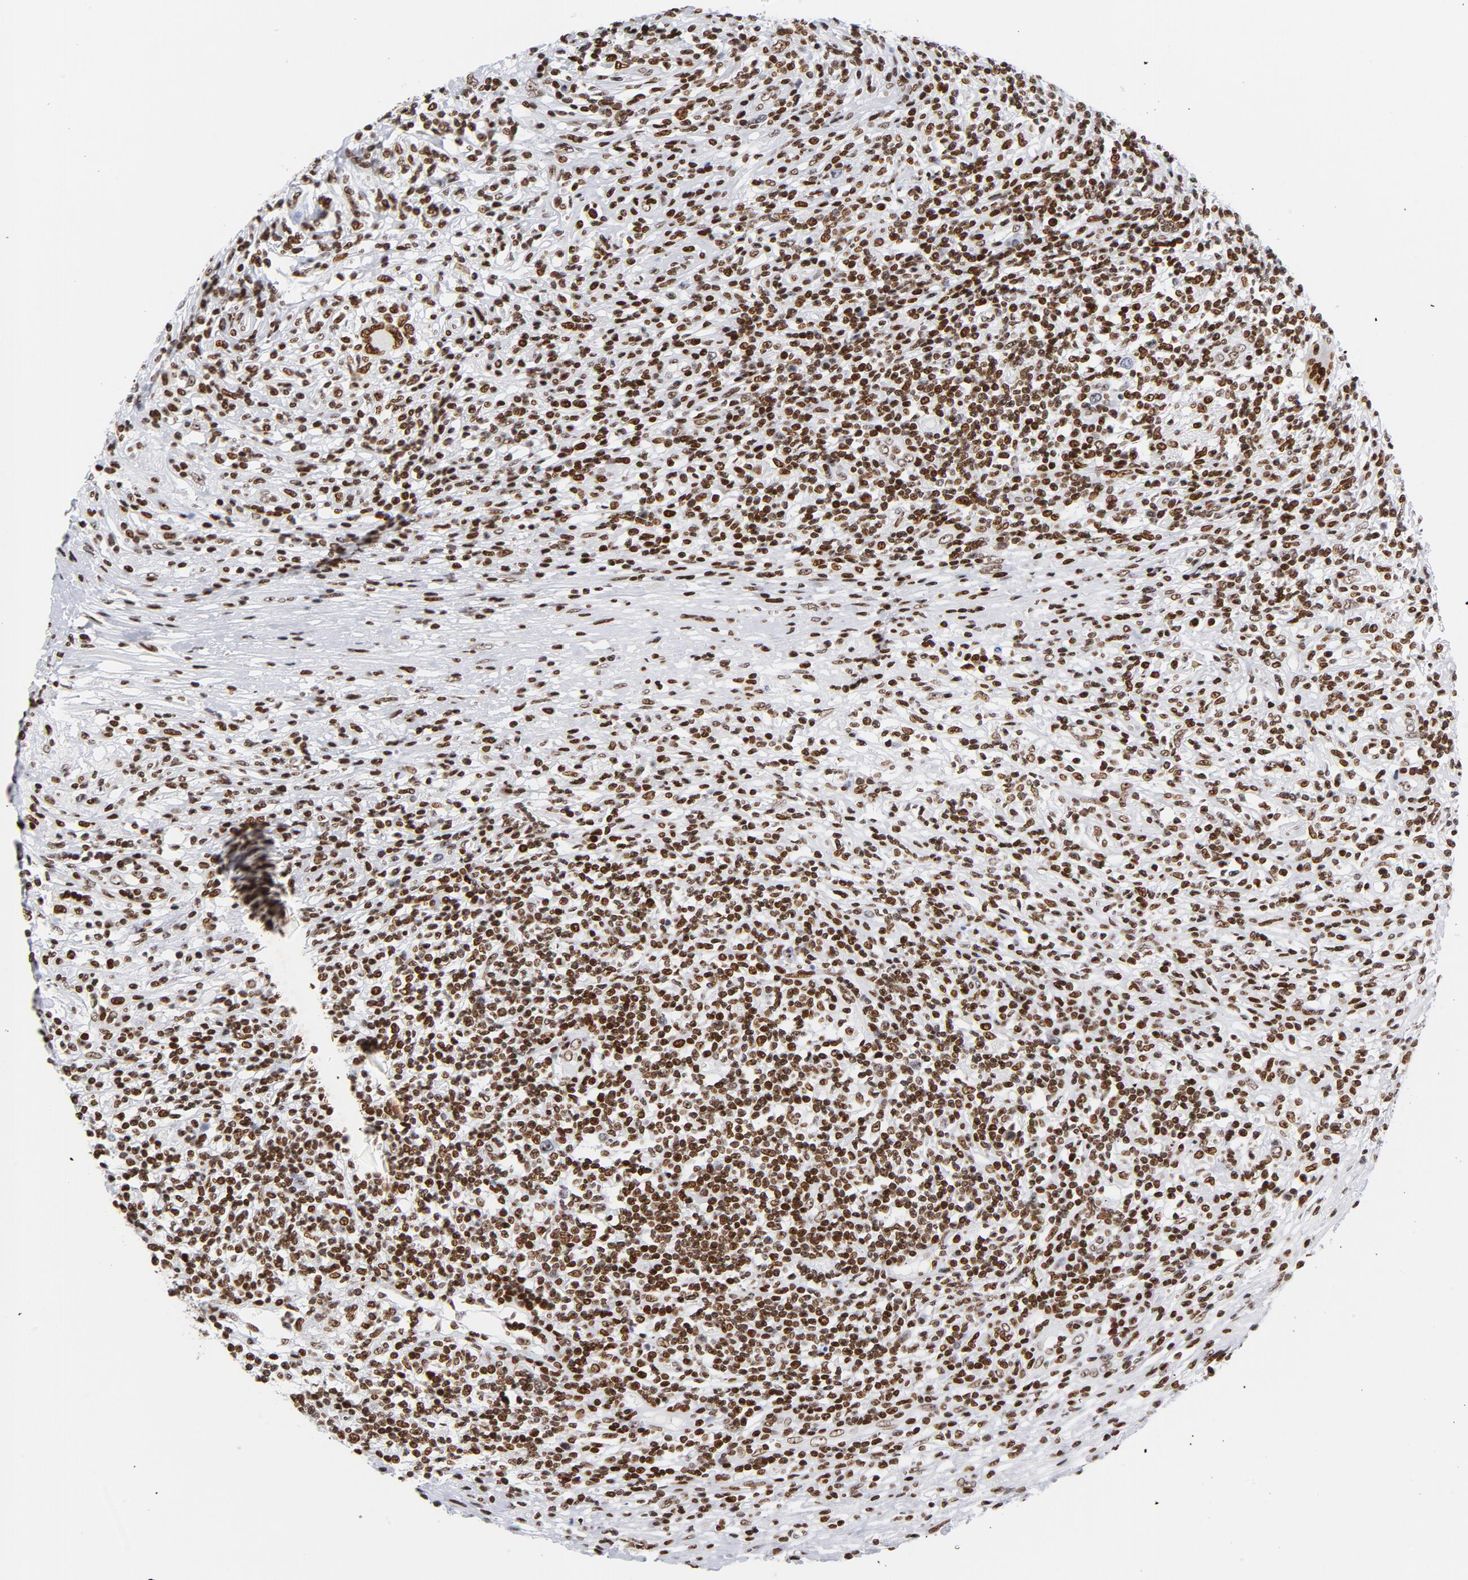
{"staining": {"intensity": "moderate", "quantity": ">75%", "location": "nuclear"}, "tissue": "lymphoma", "cell_type": "Tumor cells", "image_type": "cancer", "snomed": [{"axis": "morphology", "description": "Malignant lymphoma, non-Hodgkin's type, High grade"}, {"axis": "topography", "description": "Lymph node"}], "caption": "Moderate nuclear staining is present in approximately >75% of tumor cells in lymphoma. (IHC, brightfield microscopy, high magnification).", "gene": "TOP2B", "patient": {"sex": "female", "age": 84}}